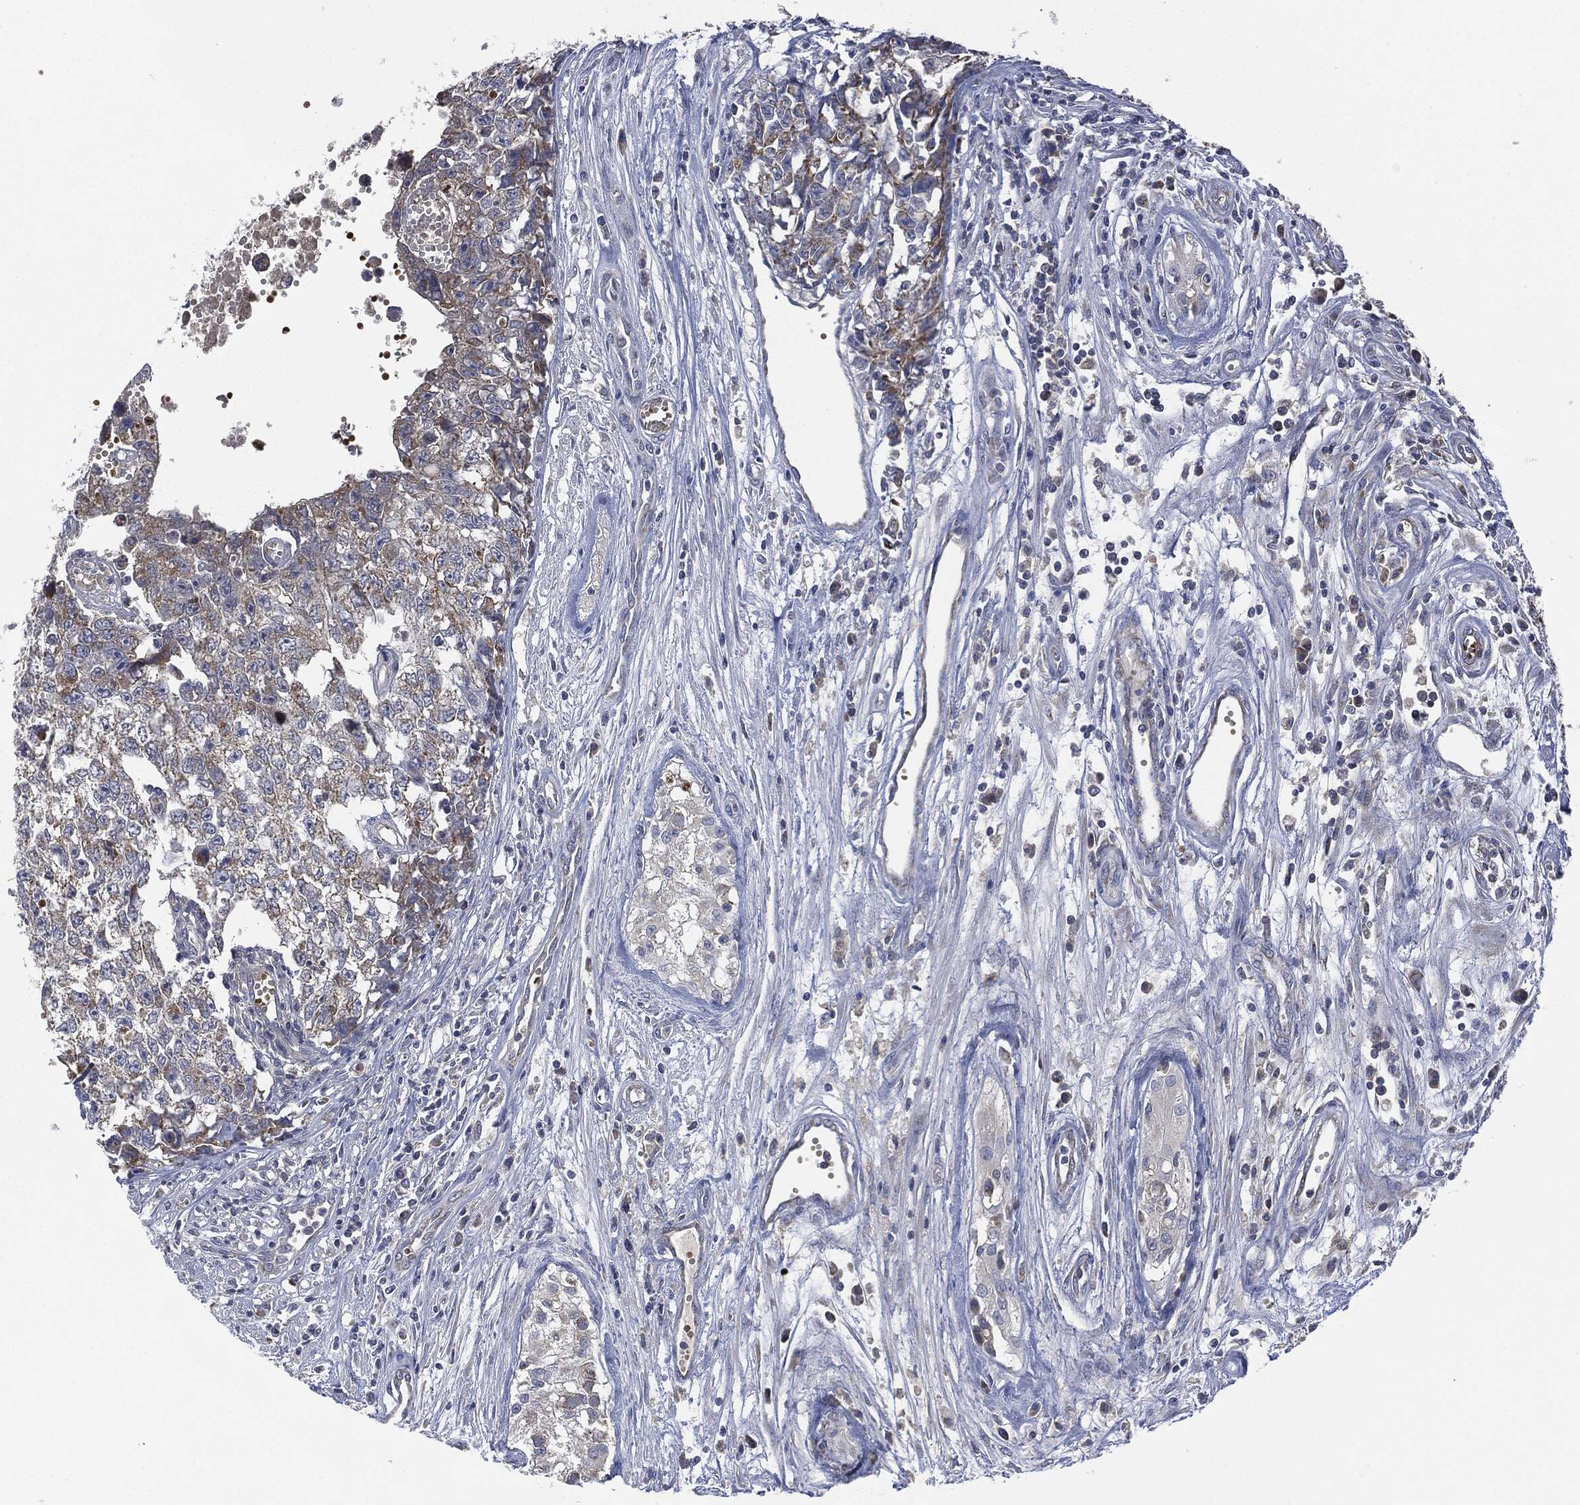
{"staining": {"intensity": "moderate", "quantity": "<25%", "location": "cytoplasmic/membranous"}, "tissue": "testis cancer", "cell_type": "Tumor cells", "image_type": "cancer", "snomed": [{"axis": "morphology", "description": "Seminoma, NOS"}, {"axis": "morphology", "description": "Carcinoma, Embryonal, NOS"}, {"axis": "topography", "description": "Testis"}], "caption": "The photomicrograph reveals staining of seminoma (testis), revealing moderate cytoplasmic/membranous protein expression (brown color) within tumor cells.", "gene": "SIGLEC9", "patient": {"sex": "male", "age": 22}}